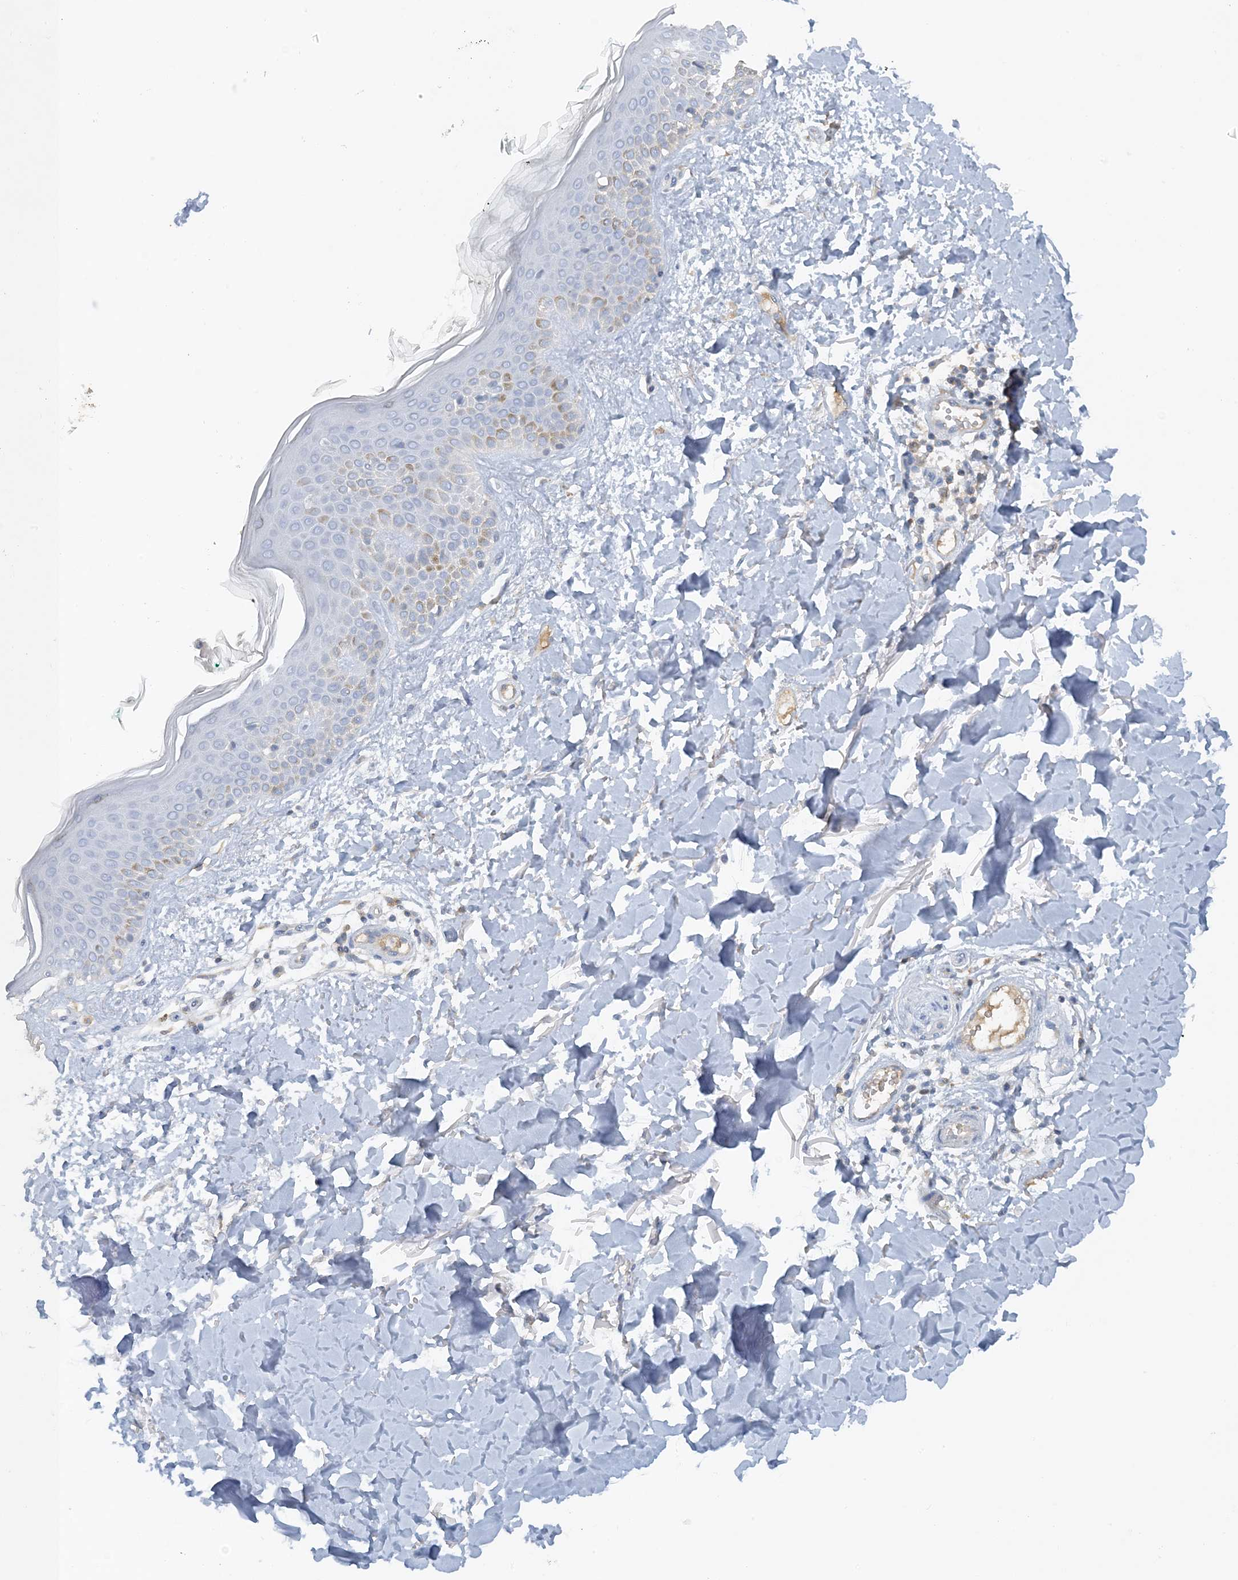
{"staining": {"intensity": "negative", "quantity": "none", "location": "none"}, "tissue": "skin", "cell_type": "Fibroblasts", "image_type": "normal", "snomed": [{"axis": "morphology", "description": "Normal tissue, NOS"}, {"axis": "topography", "description": "Skin"}], "caption": "Immunohistochemical staining of unremarkable skin shows no significant staining in fibroblasts.", "gene": "CTRL", "patient": {"sex": "male", "age": 37}}